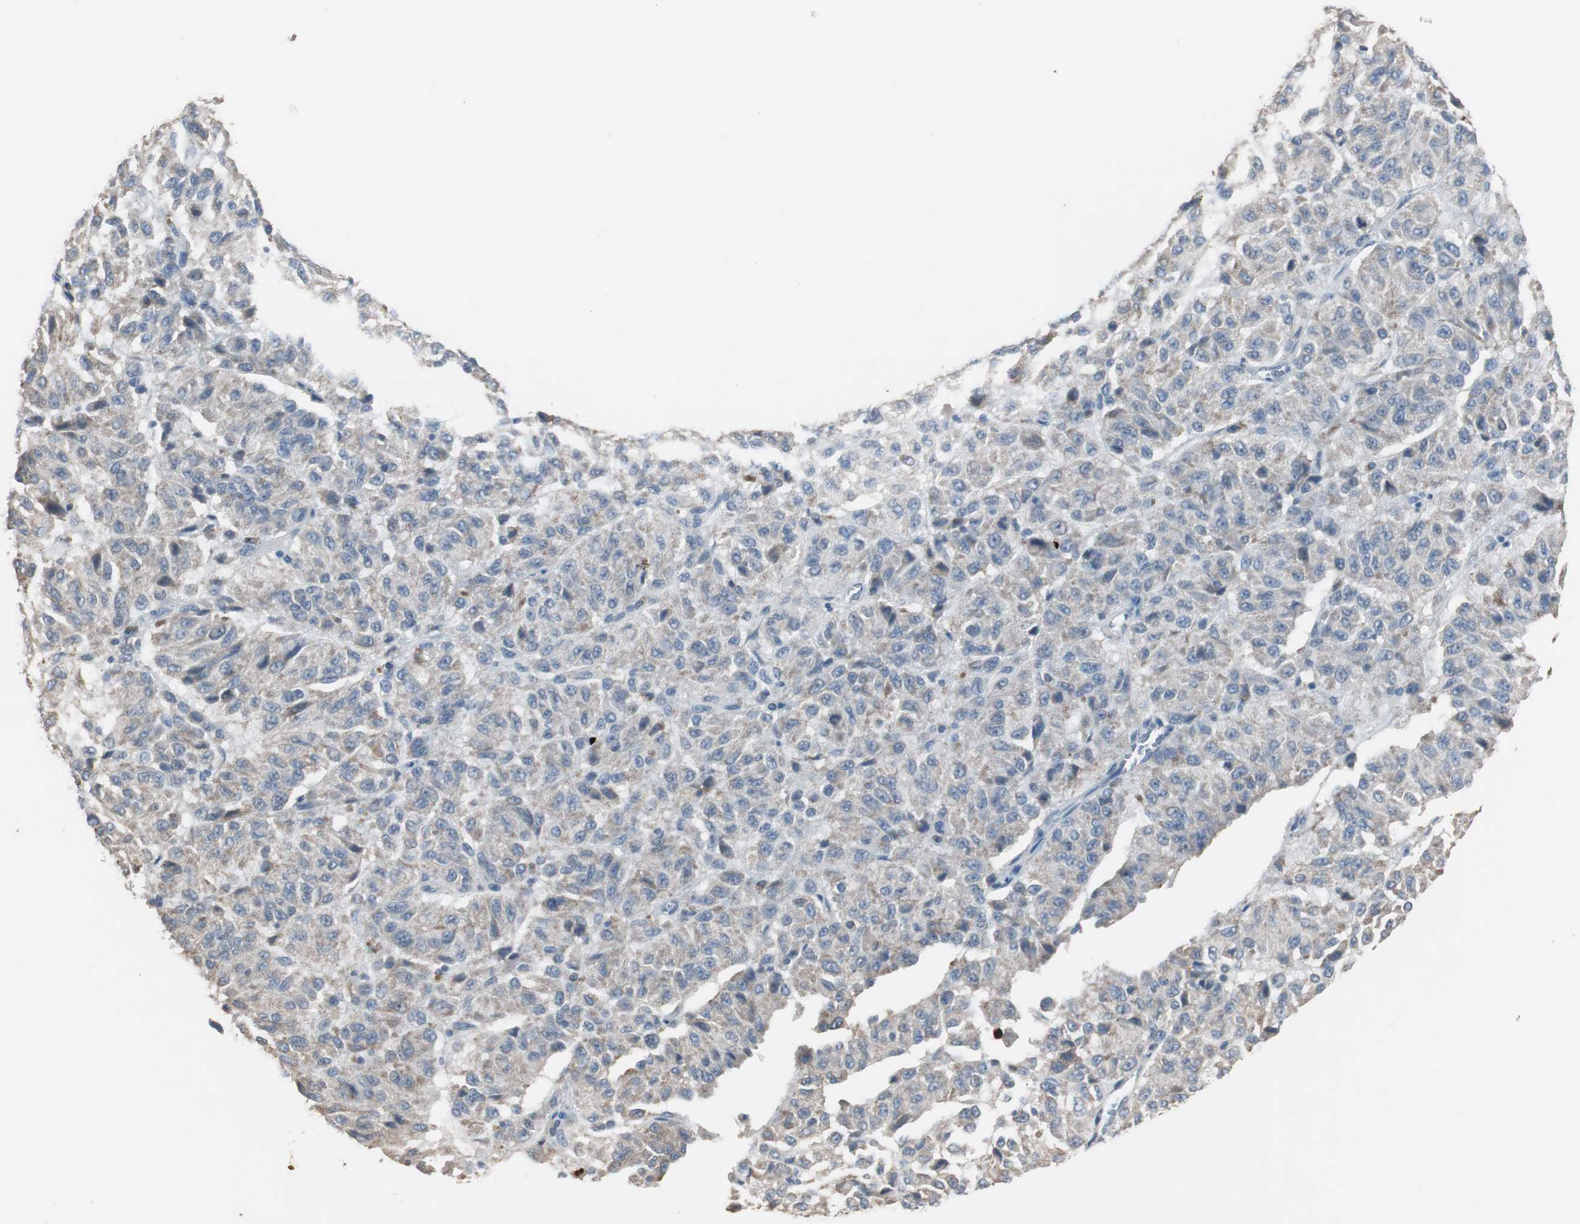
{"staining": {"intensity": "weak", "quantity": "<25%", "location": "cytoplasmic/membranous"}, "tissue": "melanoma", "cell_type": "Tumor cells", "image_type": "cancer", "snomed": [{"axis": "morphology", "description": "Malignant melanoma, Metastatic site"}, {"axis": "topography", "description": "Lung"}], "caption": "High magnification brightfield microscopy of melanoma stained with DAB (brown) and counterstained with hematoxylin (blue): tumor cells show no significant staining.", "gene": "TK1", "patient": {"sex": "male", "age": 64}}